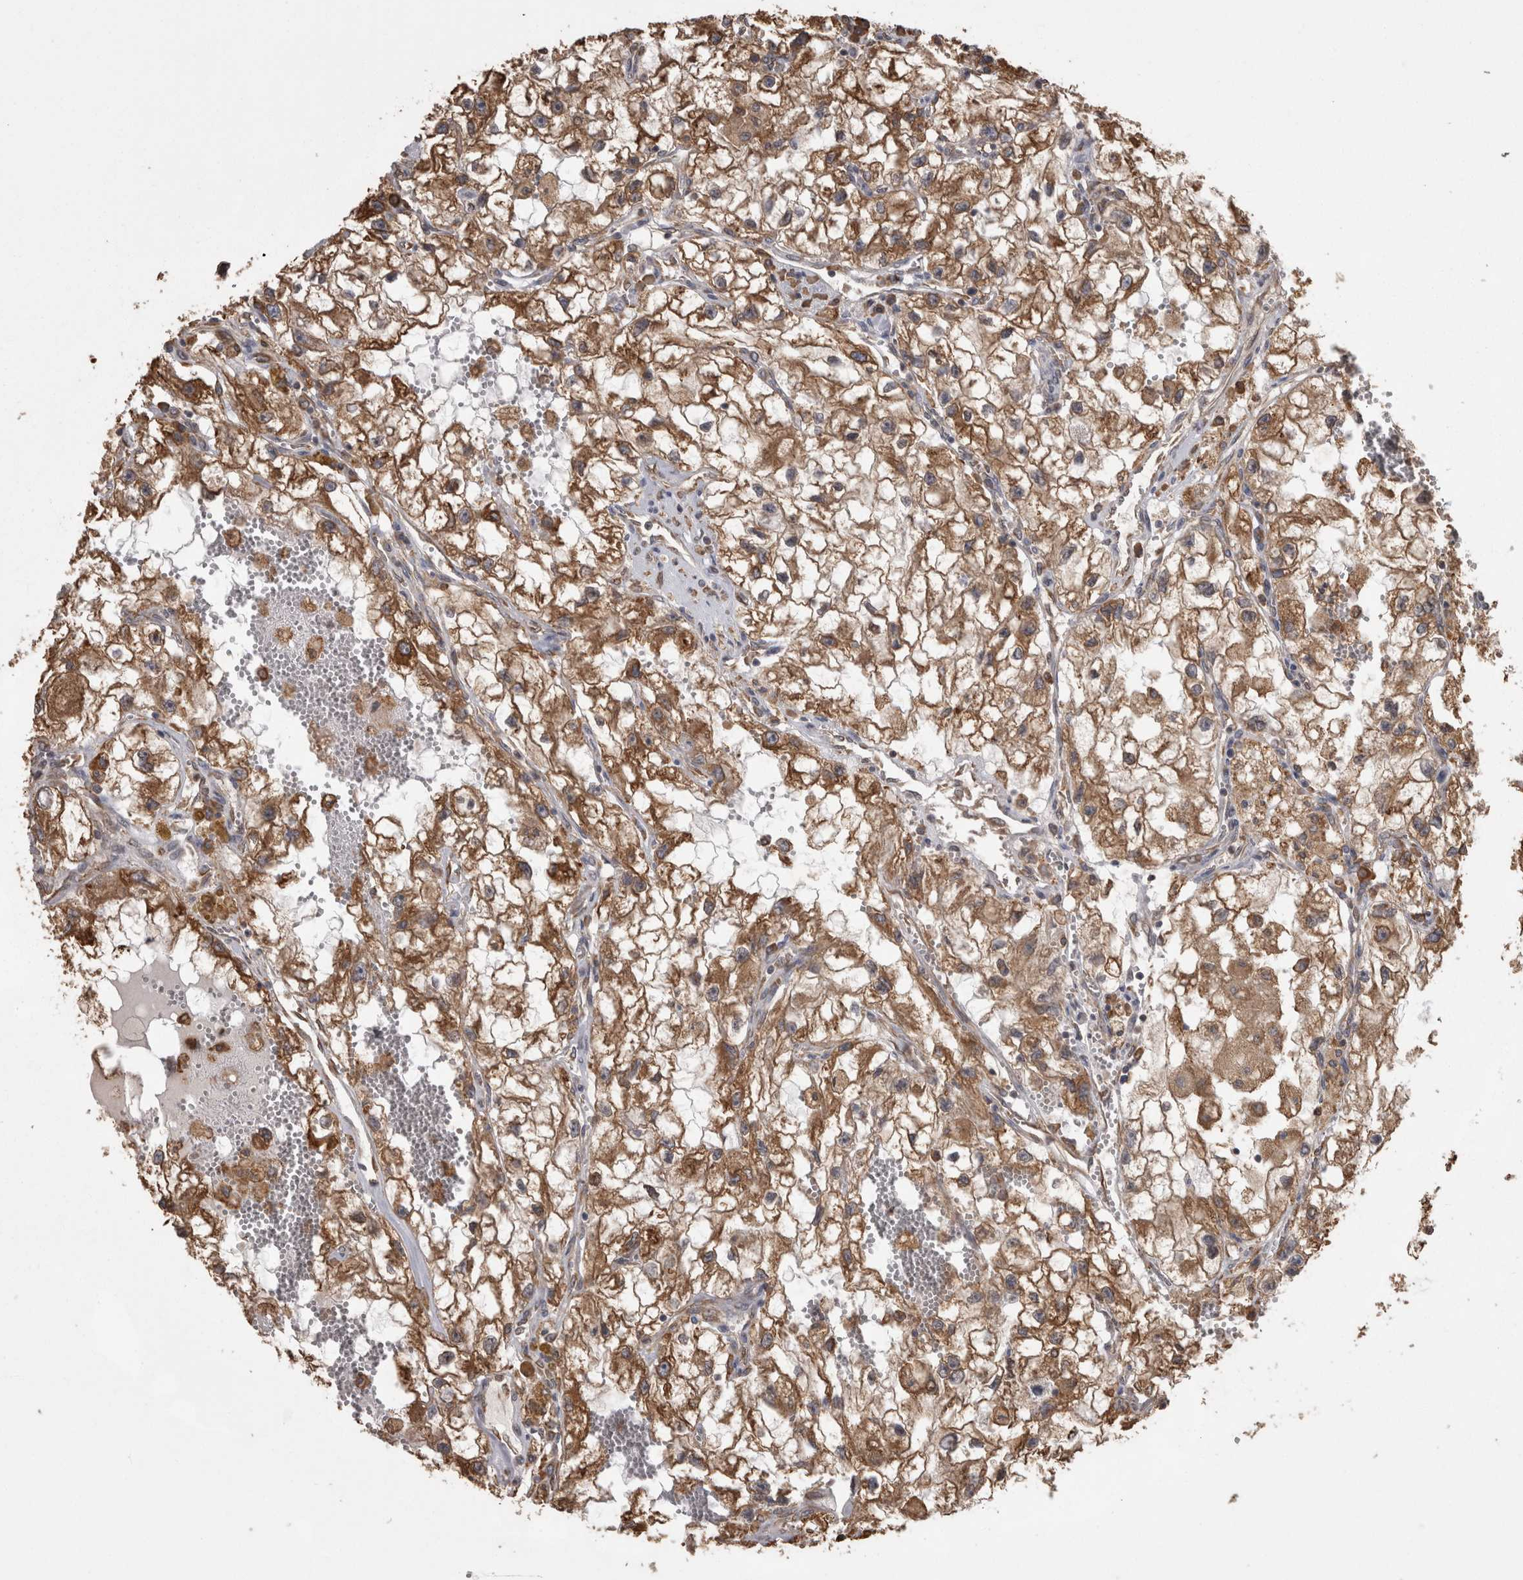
{"staining": {"intensity": "moderate", "quantity": ">75%", "location": "cytoplasmic/membranous"}, "tissue": "renal cancer", "cell_type": "Tumor cells", "image_type": "cancer", "snomed": [{"axis": "morphology", "description": "Adenocarcinoma, NOS"}, {"axis": "topography", "description": "Kidney"}], "caption": "Human renal adenocarcinoma stained with a protein marker reveals moderate staining in tumor cells.", "gene": "PON2", "patient": {"sex": "female", "age": 70}}